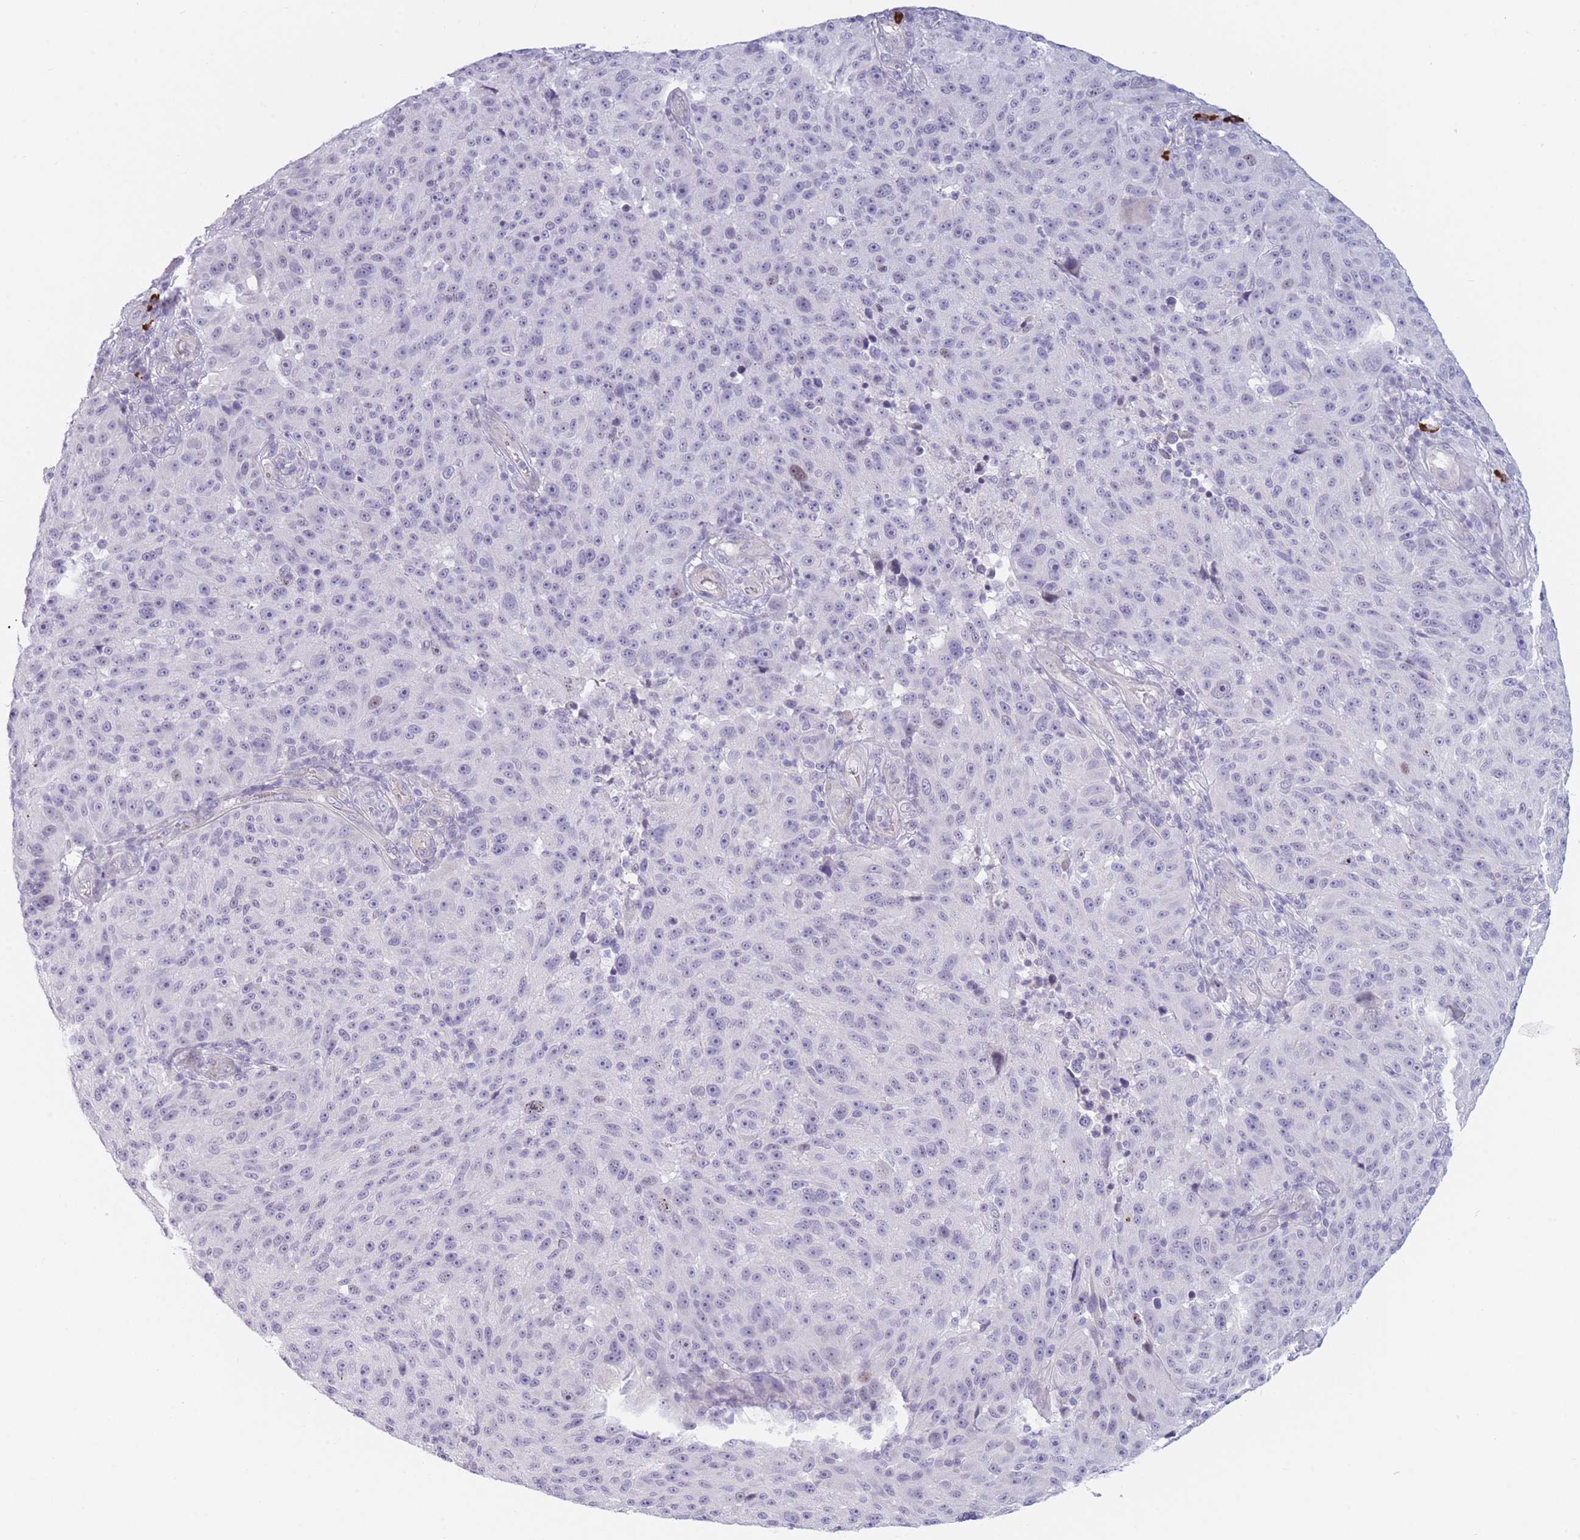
{"staining": {"intensity": "negative", "quantity": "none", "location": "none"}, "tissue": "melanoma", "cell_type": "Tumor cells", "image_type": "cancer", "snomed": [{"axis": "morphology", "description": "Malignant melanoma, NOS"}, {"axis": "topography", "description": "Skin"}], "caption": "IHC image of neoplastic tissue: human melanoma stained with DAB (3,3'-diaminobenzidine) reveals no significant protein positivity in tumor cells.", "gene": "PLEKHG2", "patient": {"sex": "male", "age": 53}}